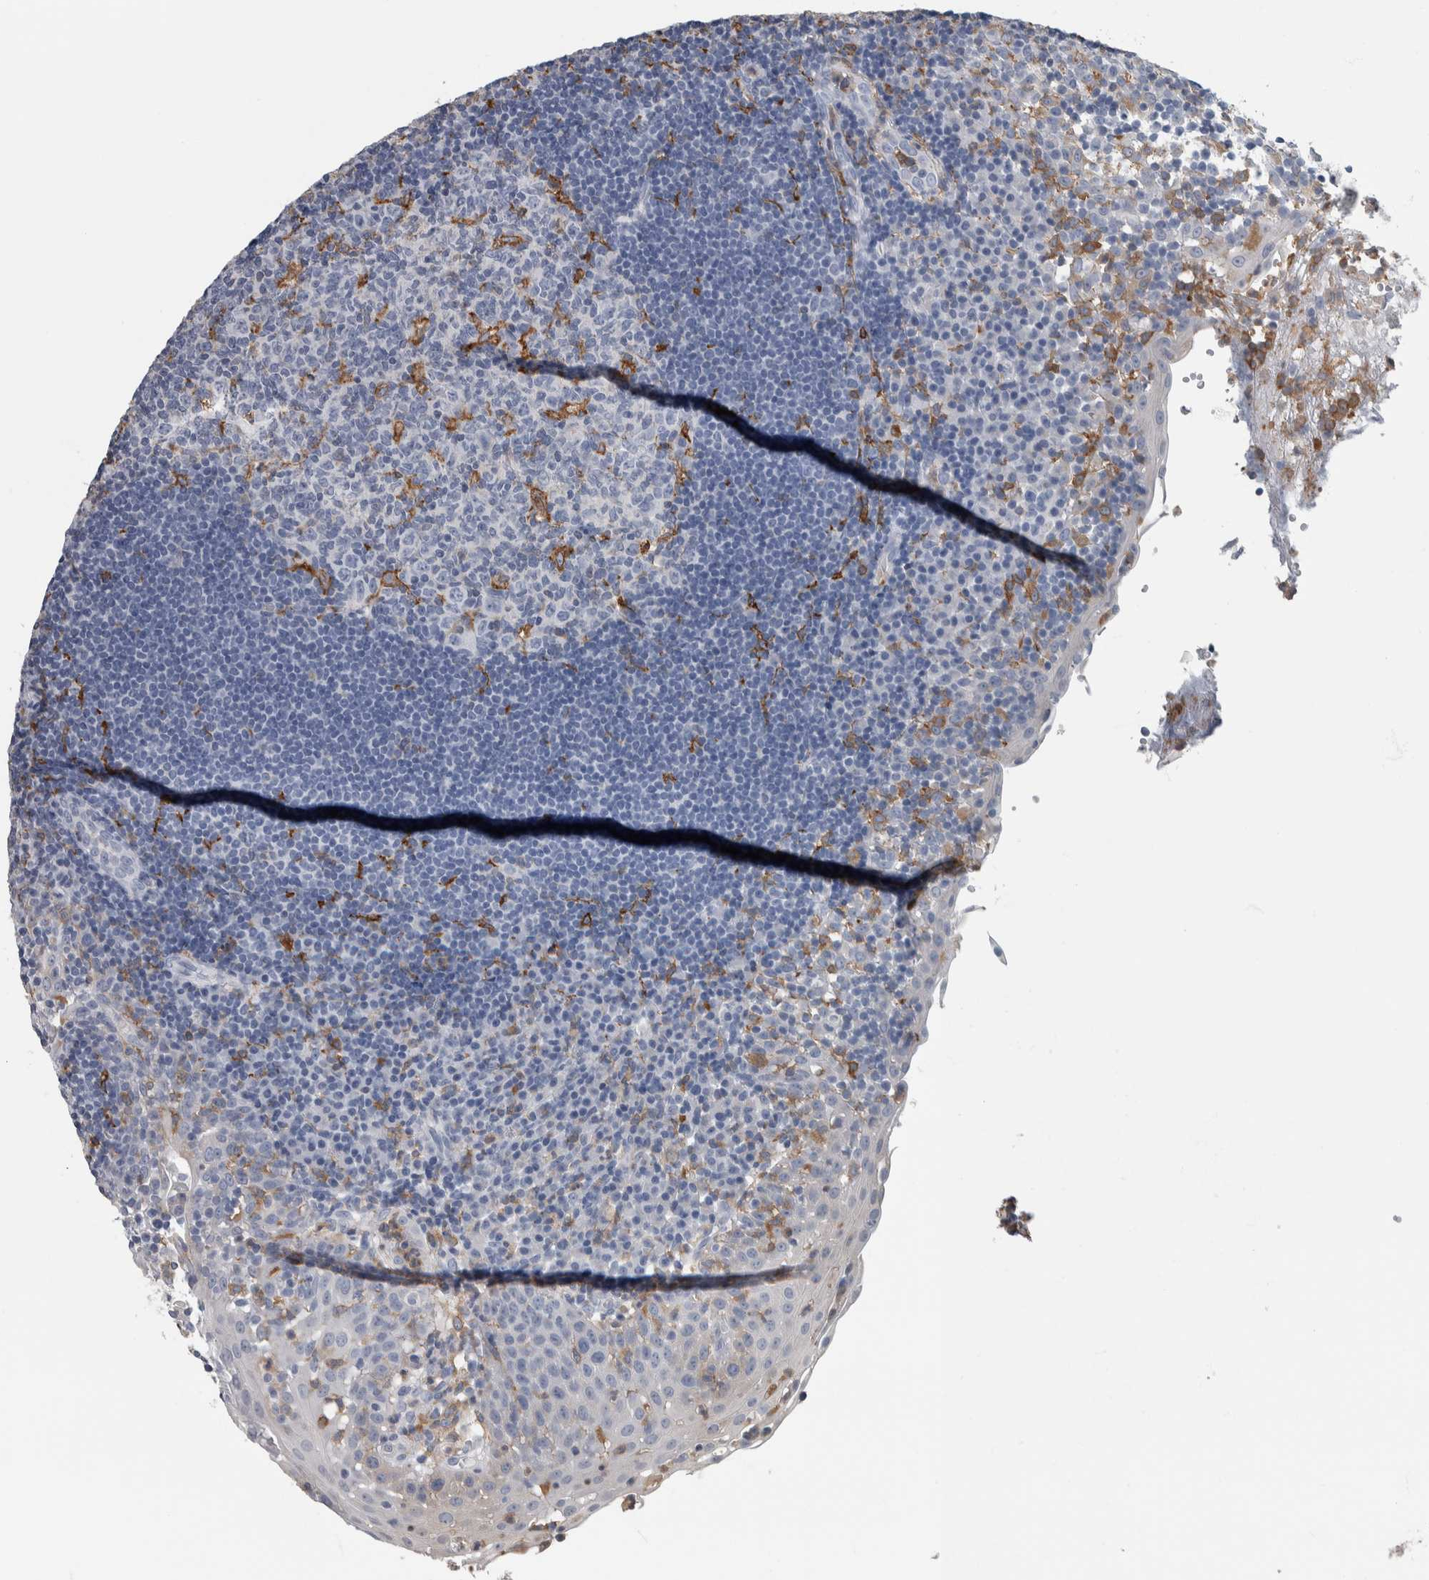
{"staining": {"intensity": "strong", "quantity": "<25%", "location": "cytoplasmic/membranous"}, "tissue": "tonsil", "cell_type": "Germinal center cells", "image_type": "normal", "snomed": [{"axis": "morphology", "description": "Normal tissue, NOS"}, {"axis": "topography", "description": "Tonsil"}], "caption": "A high-resolution histopathology image shows immunohistochemistry staining of normal tonsil, which demonstrates strong cytoplasmic/membranous staining in about <25% of germinal center cells. The staining was performed using DAB, with brown indicating positive protein expression. Nuclei are stained blue with hematoxylin.", "gene": "SKAP2", "patient": {"sex": "female", "age": 40}}